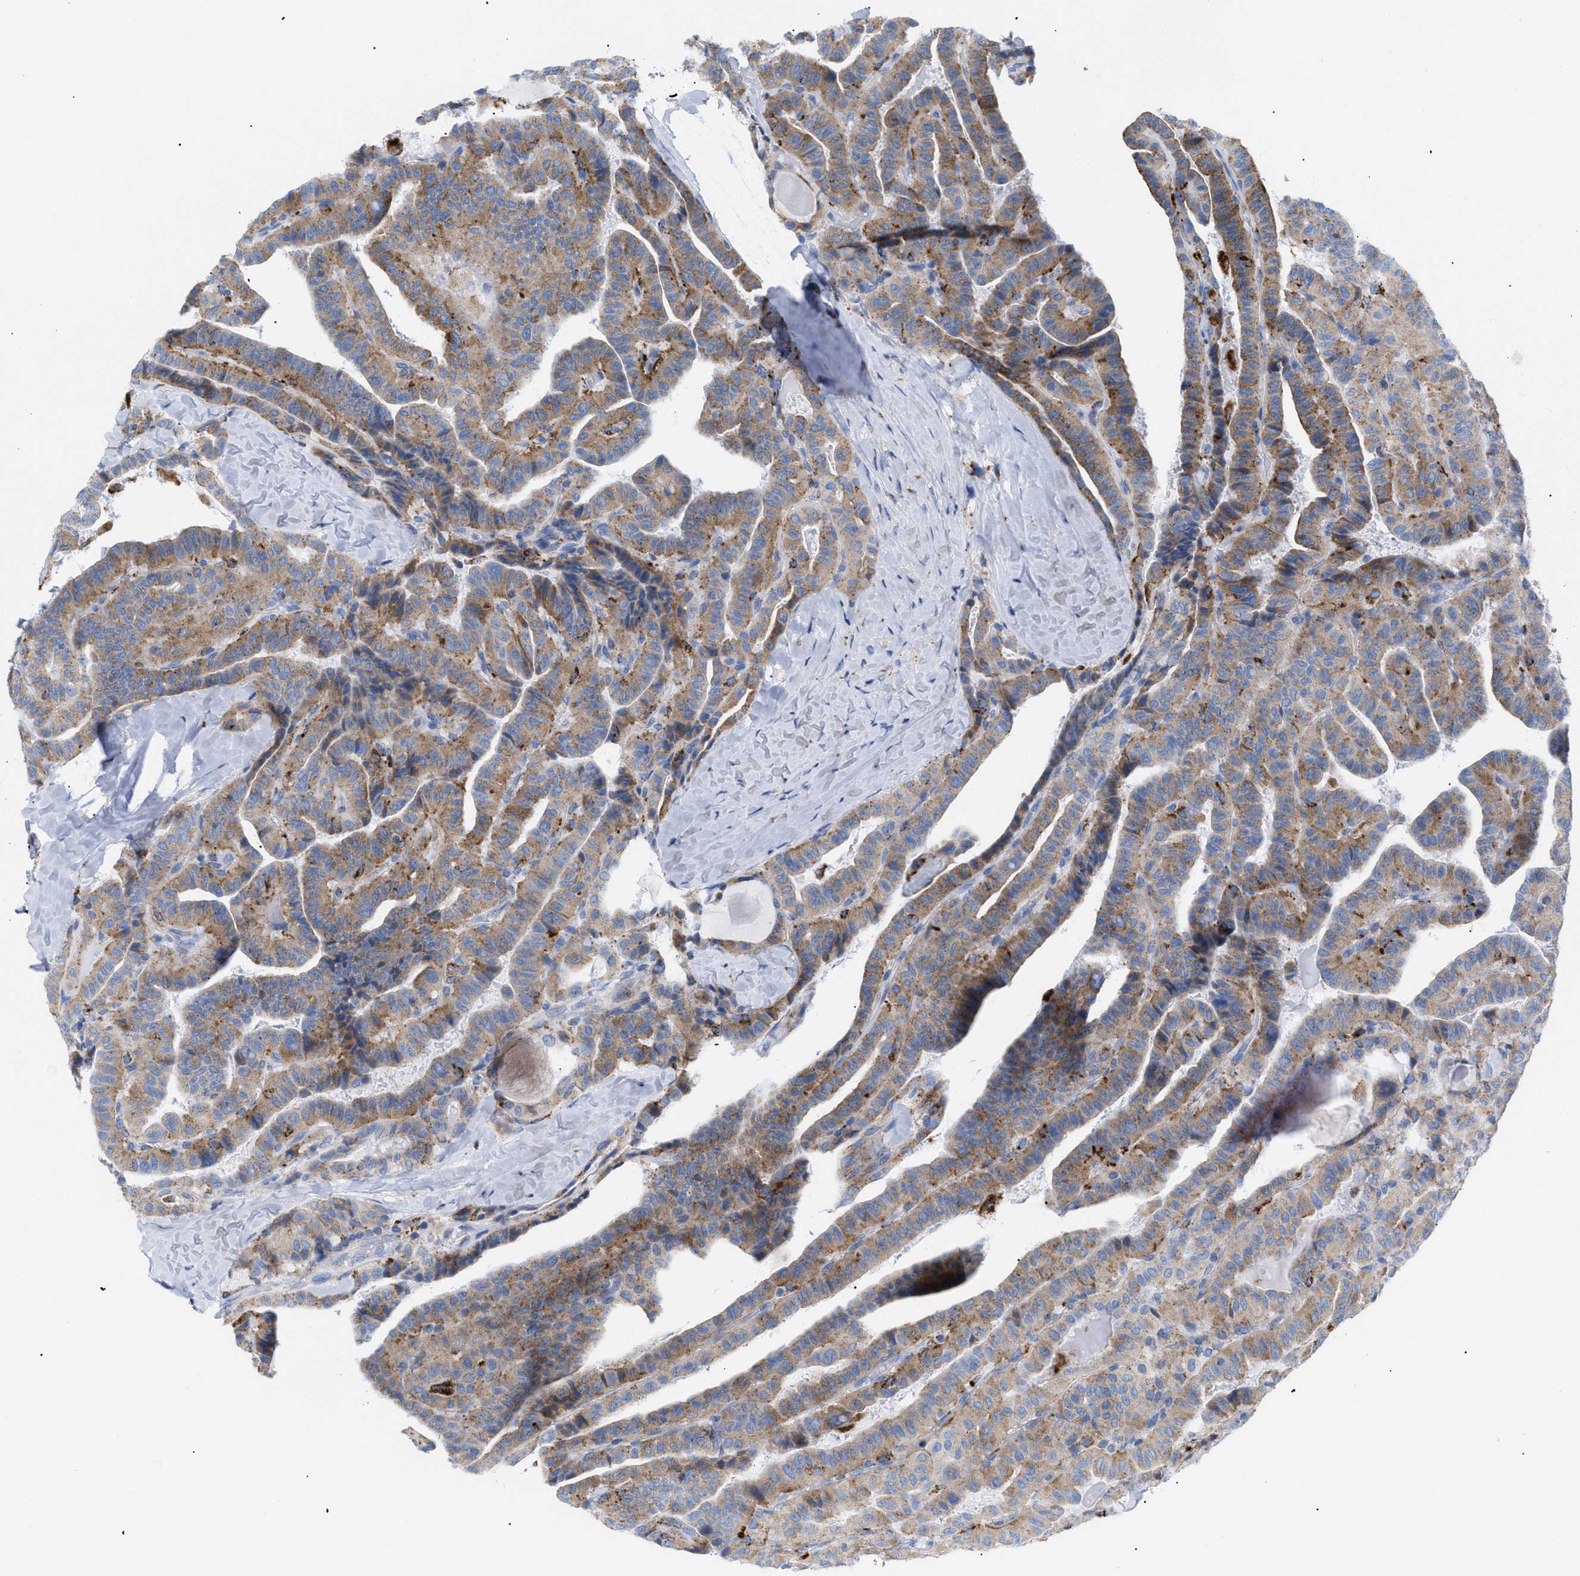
{"staining": {"intensity": "moderate", "quantity": ">75%", "location": "cytoplasmic/membranous"}, "tissue": "thyroid cancer", "cell_type": "Tumor cells", "image_type": "cancer", "snomed": [{"axis": "morphology", "description": "Papillary adenocarcinoma, NOS"}, {"axis": "topography", "description": "Thyroid gland"}], "caption": "A brown stain labels moderate cytoplasmic/membranous expression of a protein in human thyroid cancer (papillary adenocarcinoma) tumor cells.", "gene": "DRAM2", "patient": {"sex": "male", "age": 77}}